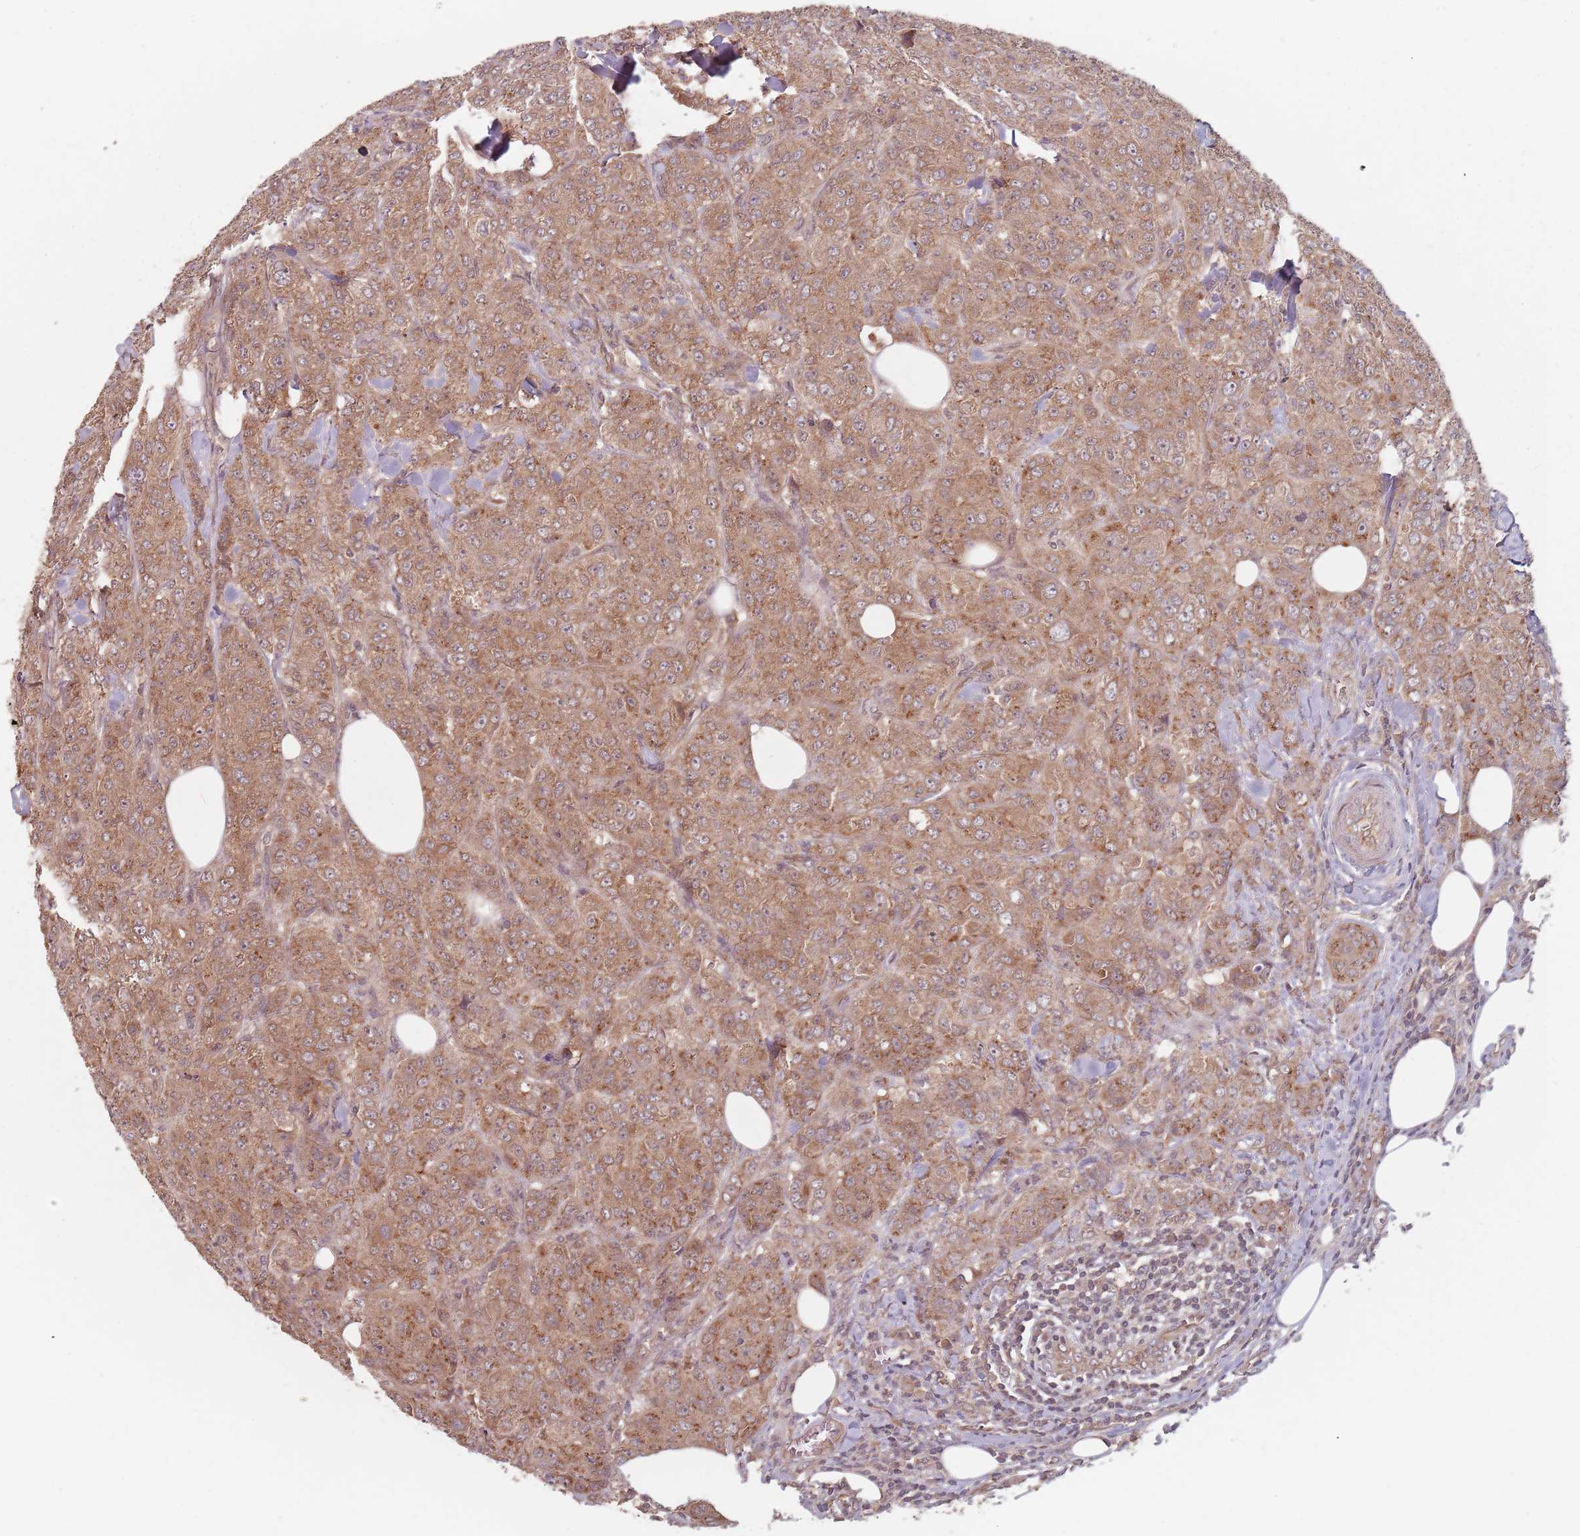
{"staining": {"intensity": "moderate", "quantity": ">75%", "location": "cytoplasmic/membranous"}, "tissue": "breast cancer", "cell_type": "Tumor cells", "image_type": "cancer", "snomed": [{"axis": "morphology", "description": "Duct carcinoma"}, {"axis": "topography", "description": "Breast"}], "caption": "Breast intraductal carcinoma stained with a brown dye demonstrates moderate cytoplasmic/membranous positive staining in approximately >75% of tumor cells.", "gene": "C3orf14", "patient": {"sex": "female", "age": 43}}